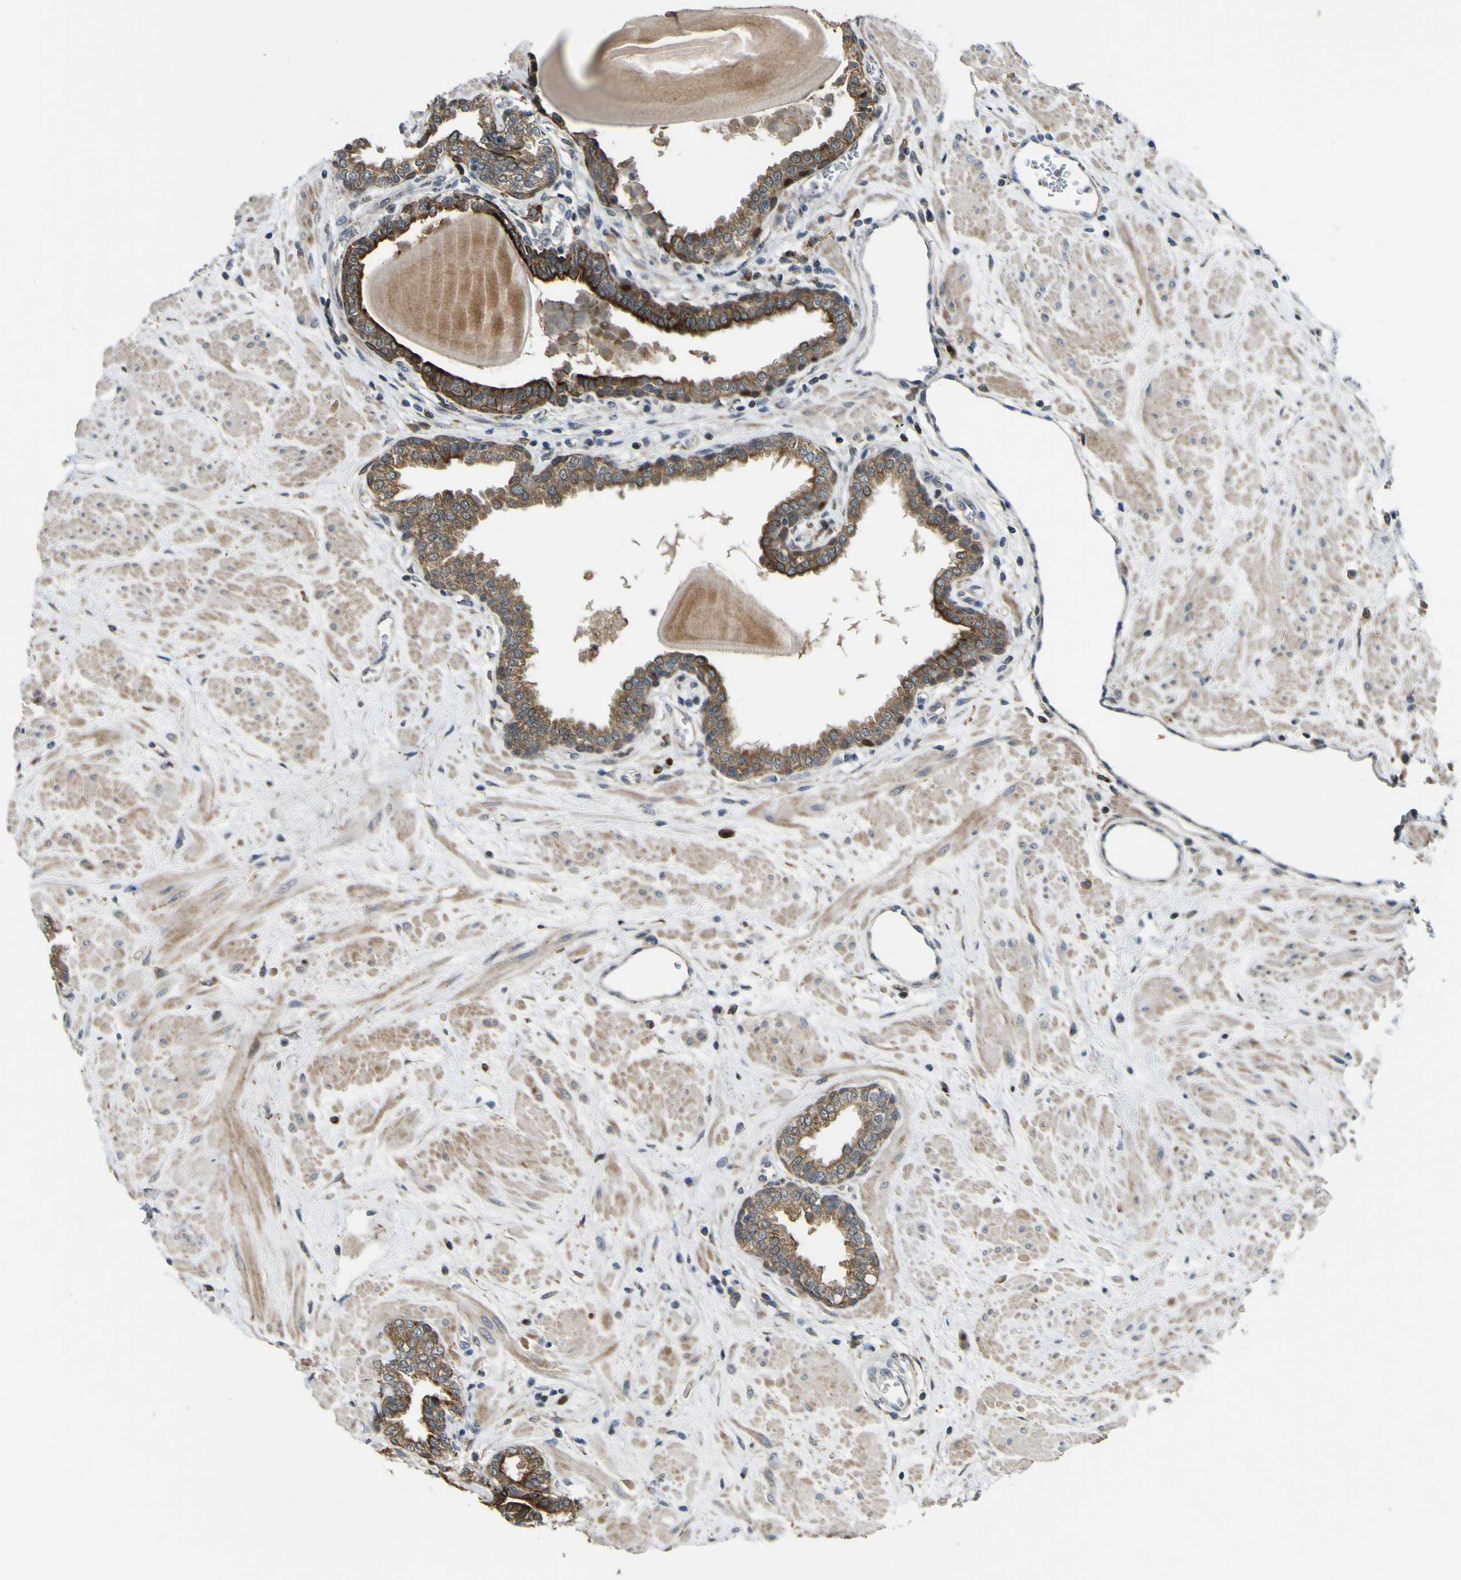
{"staining": {"intensity": "moderate", "quantity": ">75%", "location": "cytoplasmic/membranous"}, "tissue": "prostate", "cell_type": "Glandular cells", "image_type": "normal", "snomed": [{"axis": "morphology", "description": "Normal tissue, NOS"}, {"axis": "topography", "description": "Prostate"}], "caption": "The photomicrograph exhibits immunohistochemical staining of unremarkable prostate. There is moderate cytoplasmic/membranous staining is present in about >75% of glandular cells. Ihc stains the protein in brown and the nuclei are stained blue.", "gene": "LBHD1", "patient": {"sex": "male", "age": 51}}